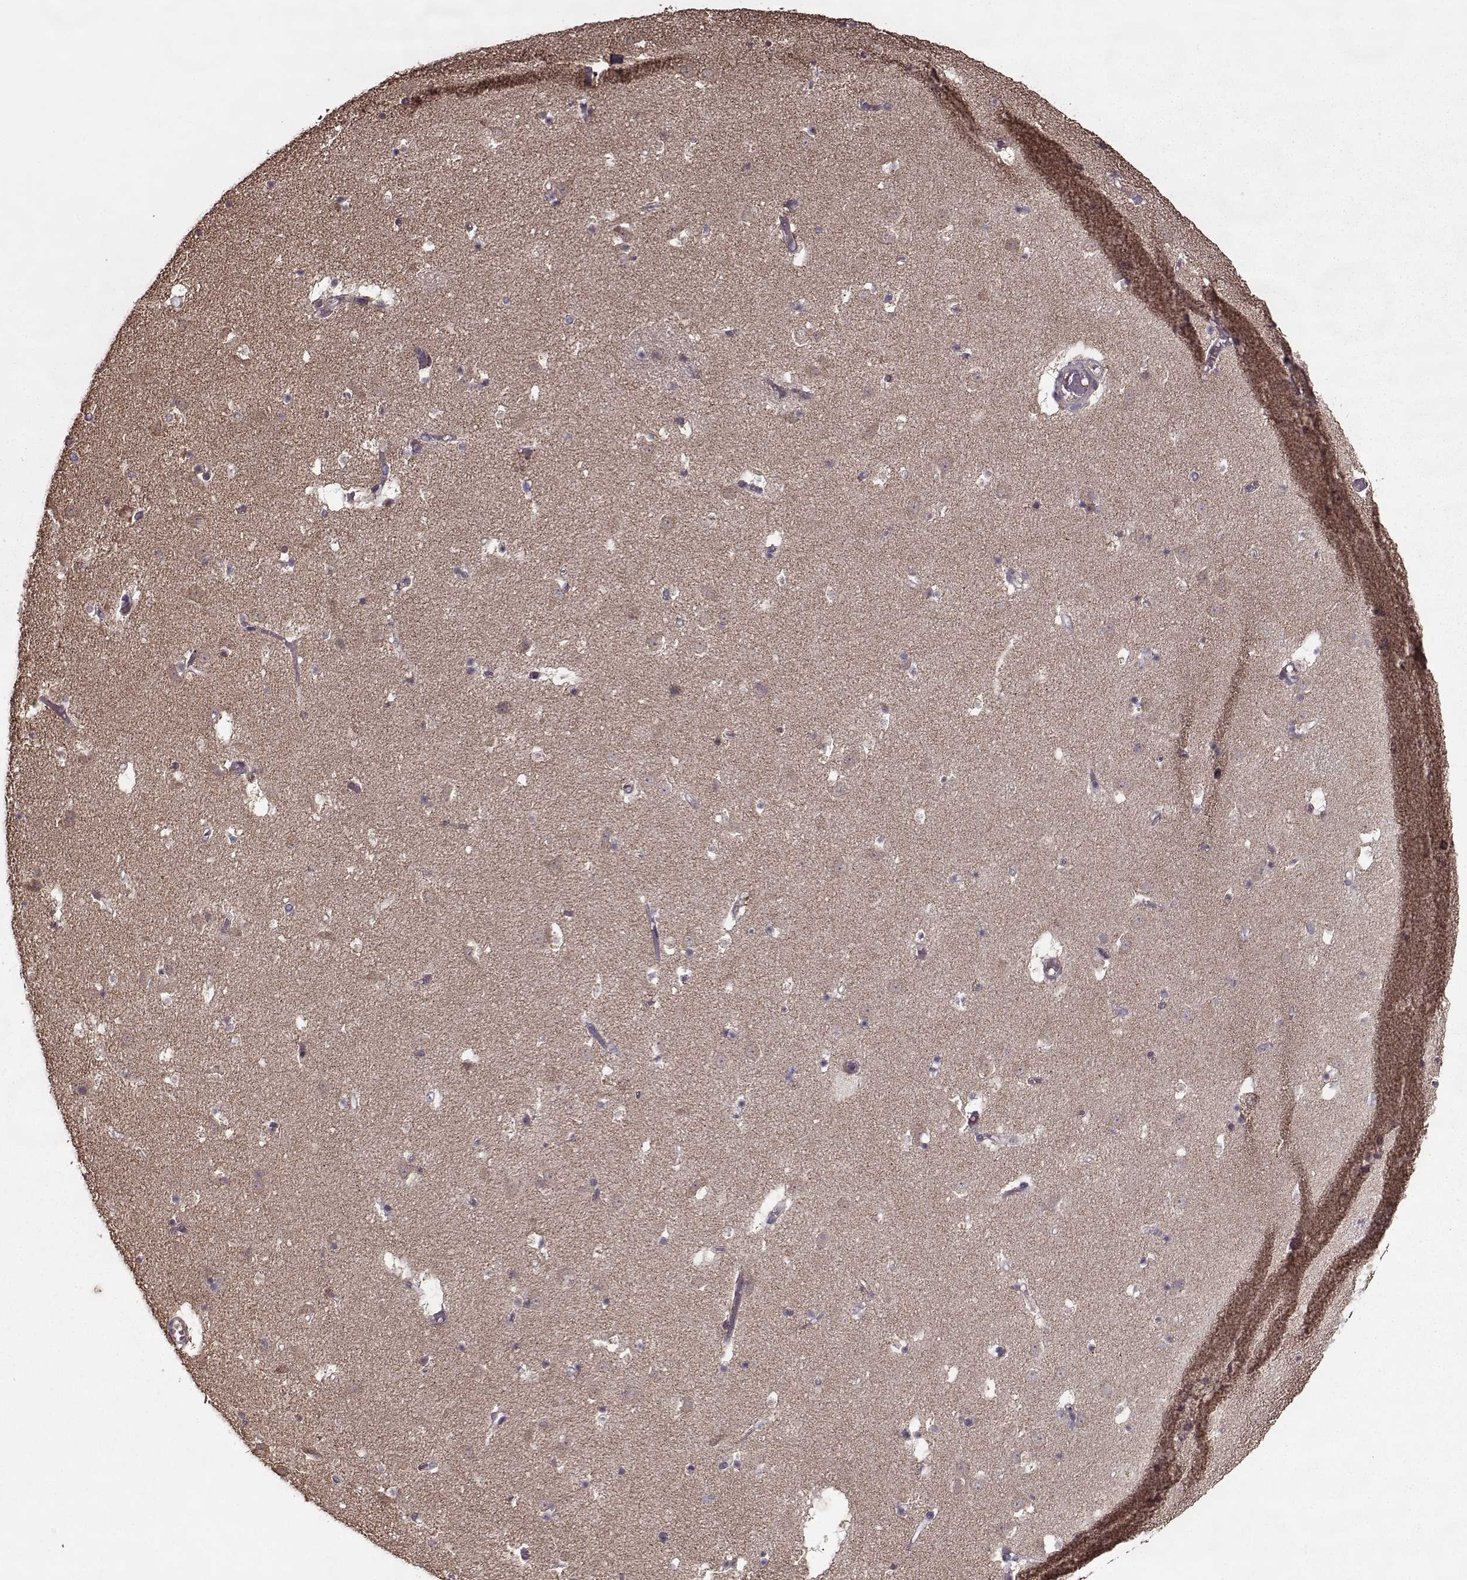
{"staining": {"intensity": "moderate", "quantity": "<25%", "location": "cytoplasmic/membranous"}, "tissue": "caudate", "cell_type": "Glial cells", "image_type": "normal", "snomed": [{"axis": "morphology", "description": "Normal tissue, NOS"}, {"axis": "topography", "description": "Lateral ventricle wall"}], "caption": "Caudate stained with a brown dye exhibits moderate cytoplasmic/membranous positive positivity in approximately <25% of glial cells.", "gene": "IMMP1L", "patient": {"sex": "female", "age": 42}}